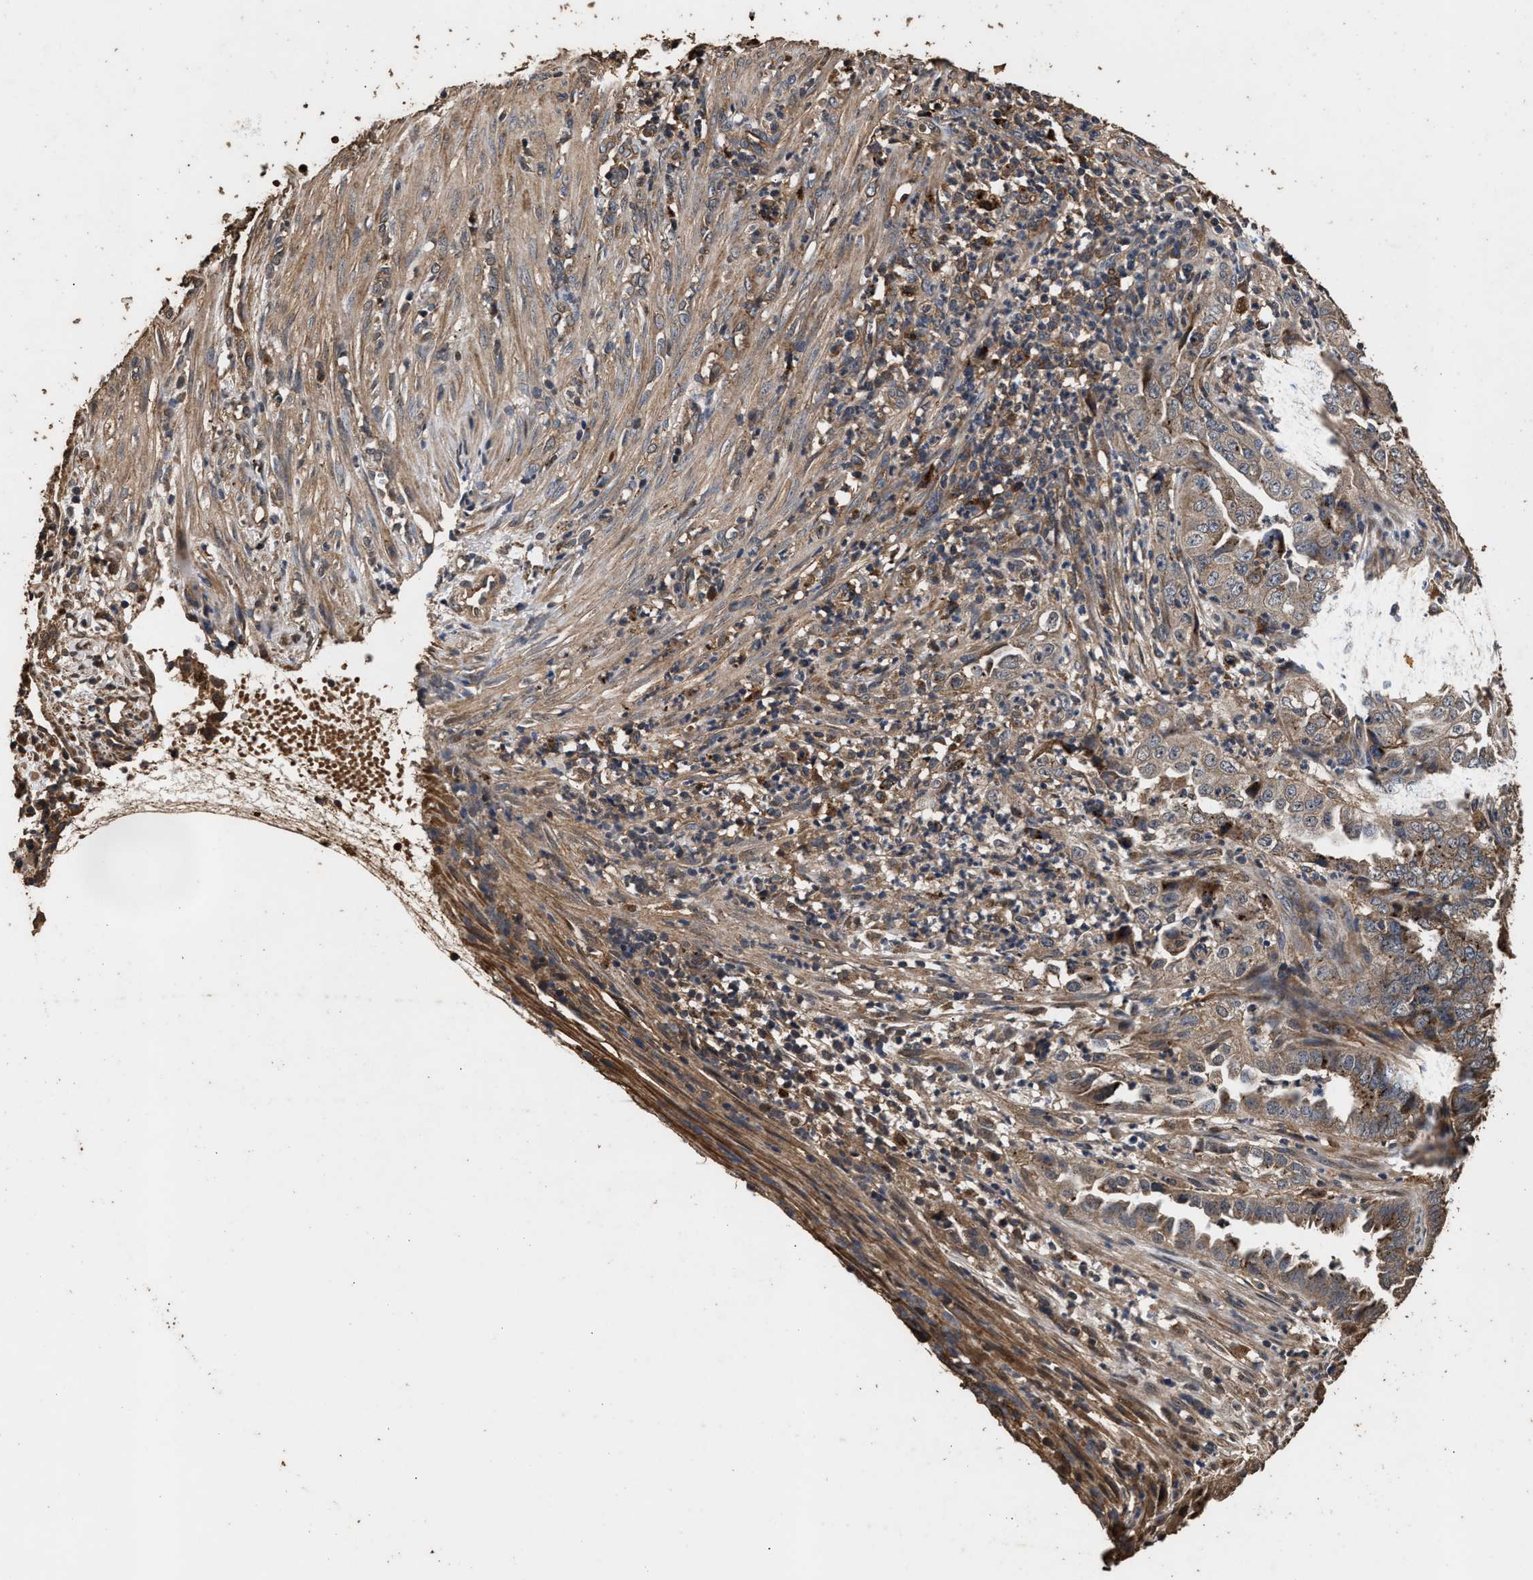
{"staining": {"intensity": "moderate", "quantity": ">75%", "location": "cytoplasmic/membranous"}, "tissue": "endometrial cancer", "cell_type": "Tumor cells", "image_type": "cancer", "snomed": [{"axis": "morphology", "description": "Adenocarcinoma, NOS"}, {"axis": "topography", "description": "Endometrium"}], "caption": "An immunohistochemistry histopathology image of tumor tissue is shown. Protein staining in brown shows moderate cytoplasmic/membranous positivity in adenocarcinoma (endometrial) within tumor cells.", "gene": "KYAT1", "patient": {"sex": "female", "age": 51}}